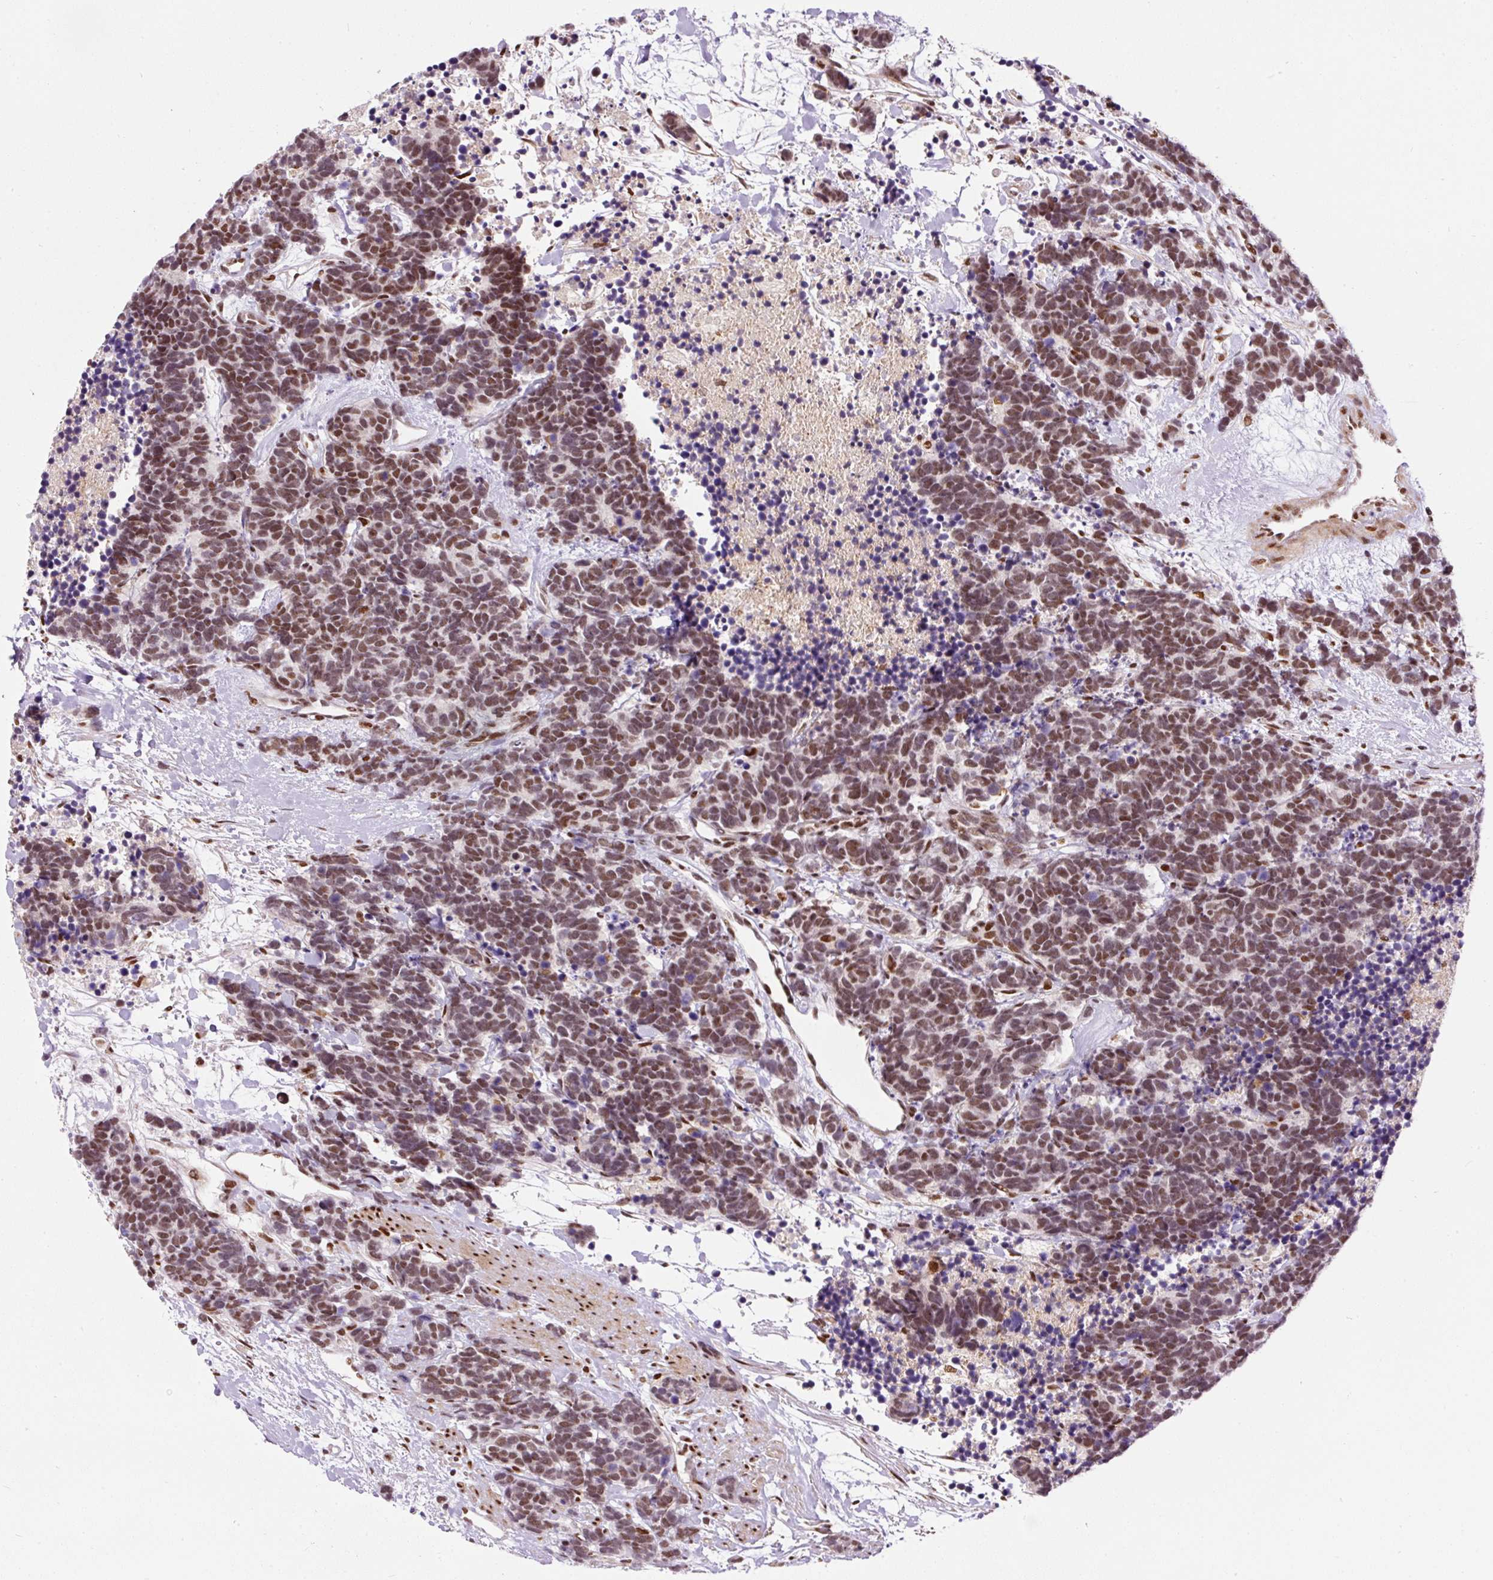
{"staining": {"intensity": "moderate", "quantity": ">75%", "location": "nuclear"}, "tissue": "carcinoid", "cell_type": "Tumor cells", "image_type": "cancer", "snomed": [{"axis": "morphology", "description": "Carcinoma, NOS"}, {"axis": "morphology", "description": "Carcinoid, malignant, NOS"}, {"axis": "topography", "description": "Prostate"}], "caption": "The photomicrograph displays a brown stain indicating the presence of a protein in the nuclear of tumor cells in malignant carcinoid. Using DAB (3,3'-diaminobenzidine) (brown) and hematoxylin (blue) stains, captured at high magnification using brightfield microscopy.", "gene": "HNRNPC", "patient": {"sex": "male", "age": 57}}